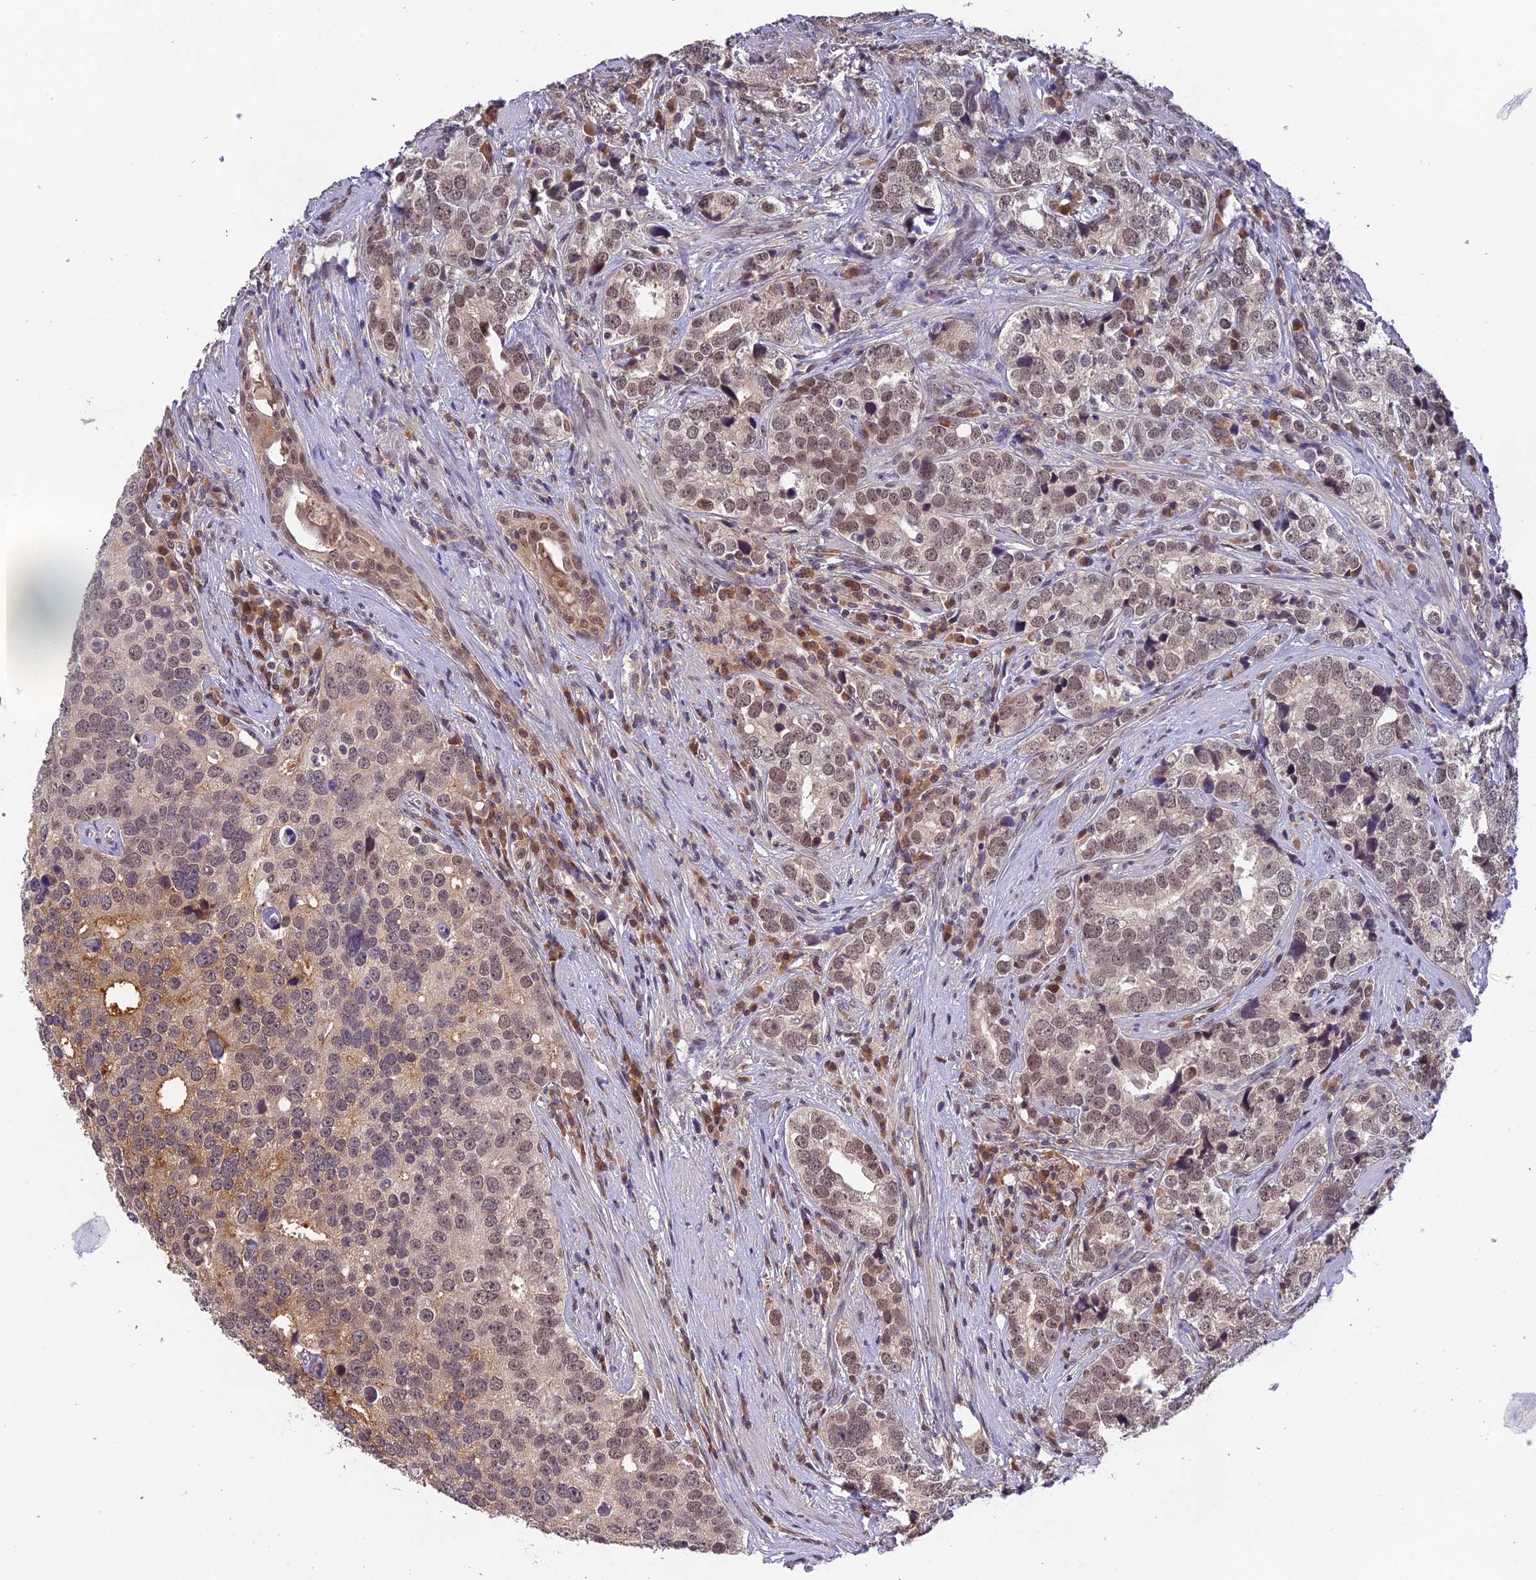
{"staining": {"intensity": "weak", "quantity": "25%-75%", "location": "nuclear"}, "tissue": "prostate cancer", "cell_type": "Tumor cells", "image_type": "cancer", "snomed": [{"axis": "morphology", "description": "Adenocarcinoma, High grade"}, {"axis": "topography", "description": "Prostate"}], "caption": "Immunohistochemical staining of human prostate cancer (high-grade adenocarcinoma) demonstrates weak nuclear protein staining in about 25%-75% of tumor cells.", "gene": "ZNF436", "patient": {"sex": "male", "age": 71}}